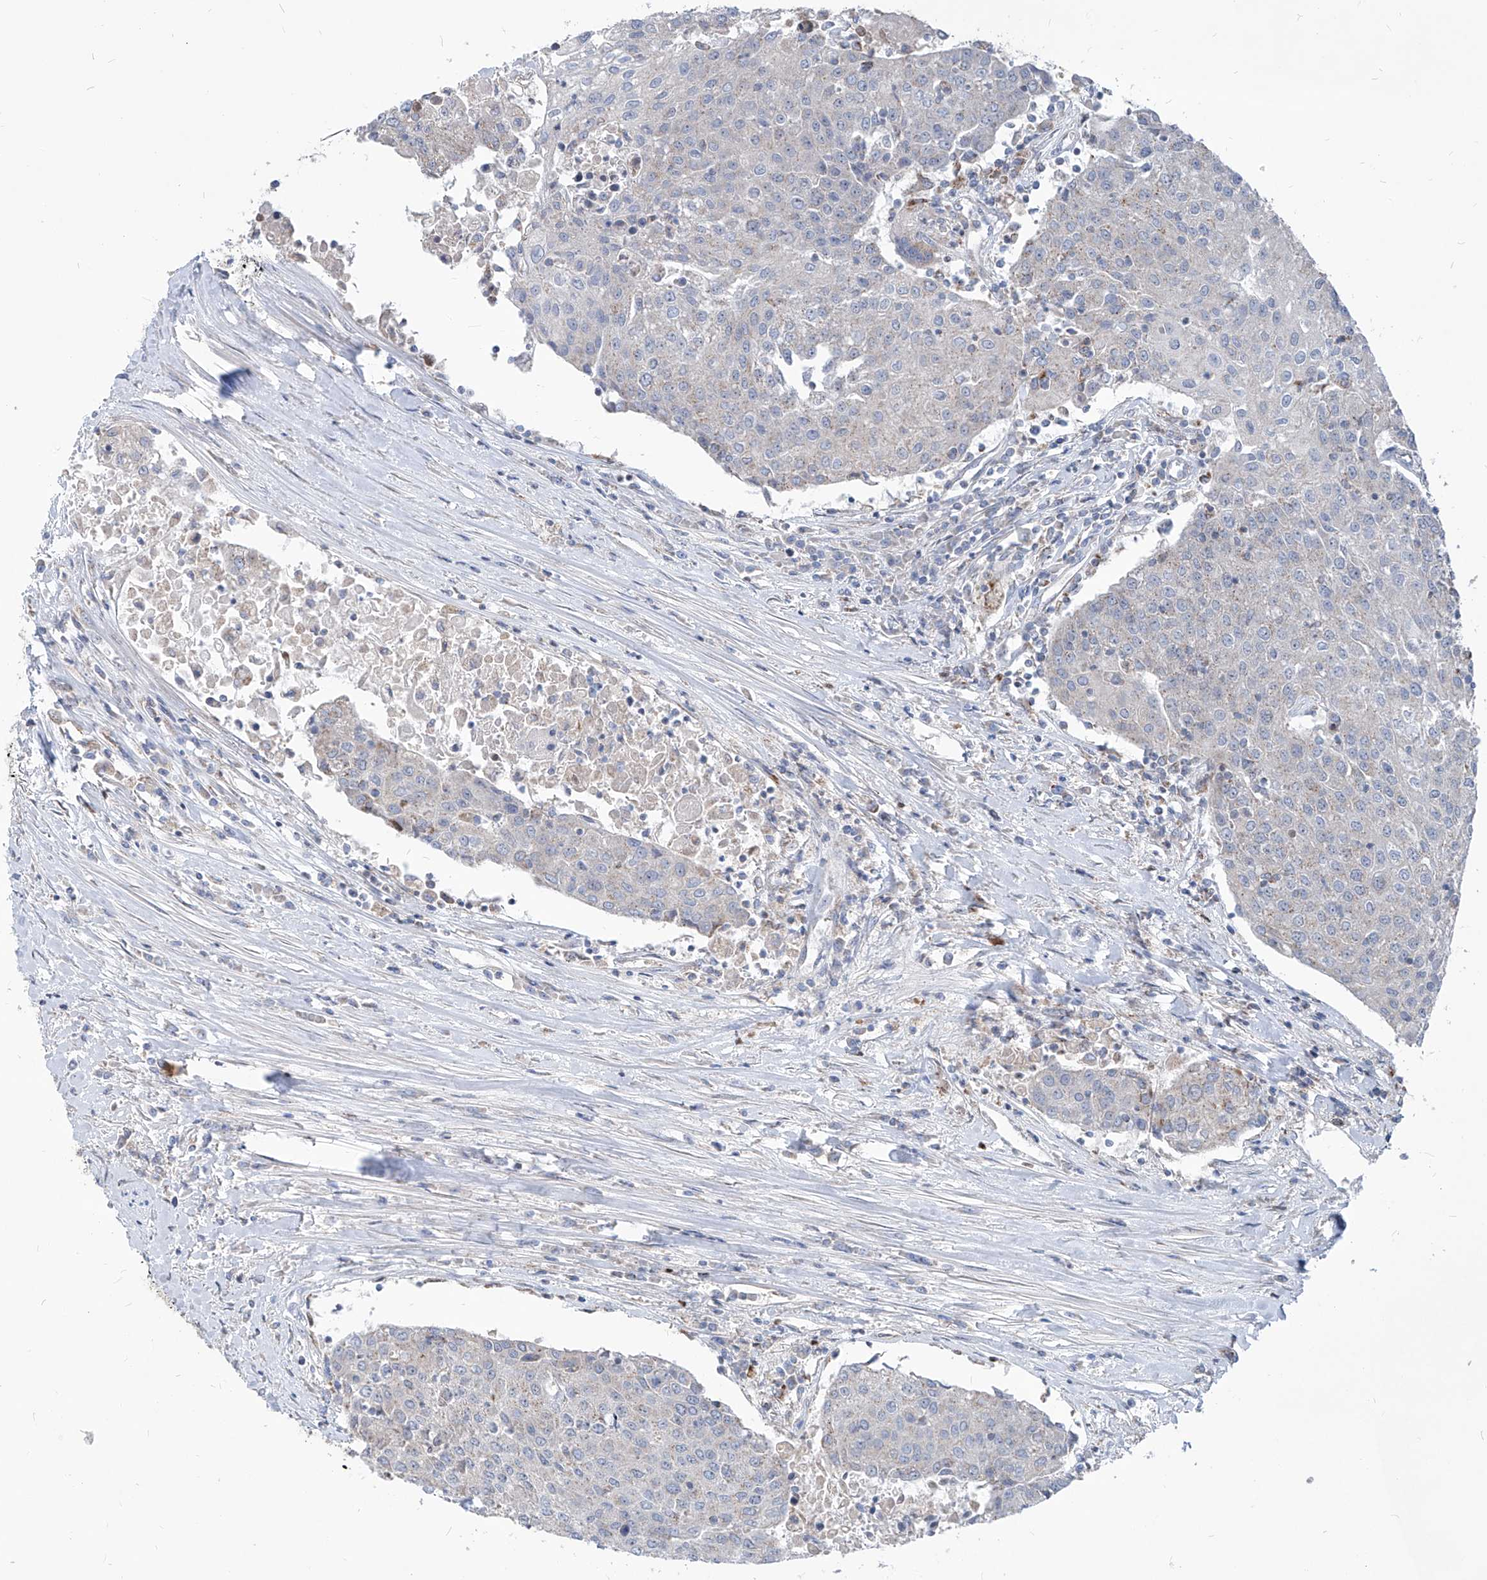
{"staining": {"intensity": "negative", "quantity": "none", "location": "none"}, "tissue": "urothelial cancer", "cell_type": "Tumor cells", "image_type": "cancer", "snomed": [{"axis": "morphology", "description": "Urothelial carcinoma, High grade"}, {"axis": "topography", "description": "Urinary bladder"}], "caption": "There is no significant positivity in tumor cells of urothelial cancer. The staining is performed using DAB (3,3'-diaminobenzidine) brown chromogen with nuclei counter-stained in using hematoxylin.", "gene": "AGPS", "patient": {"sex": "female", "age": 85}}